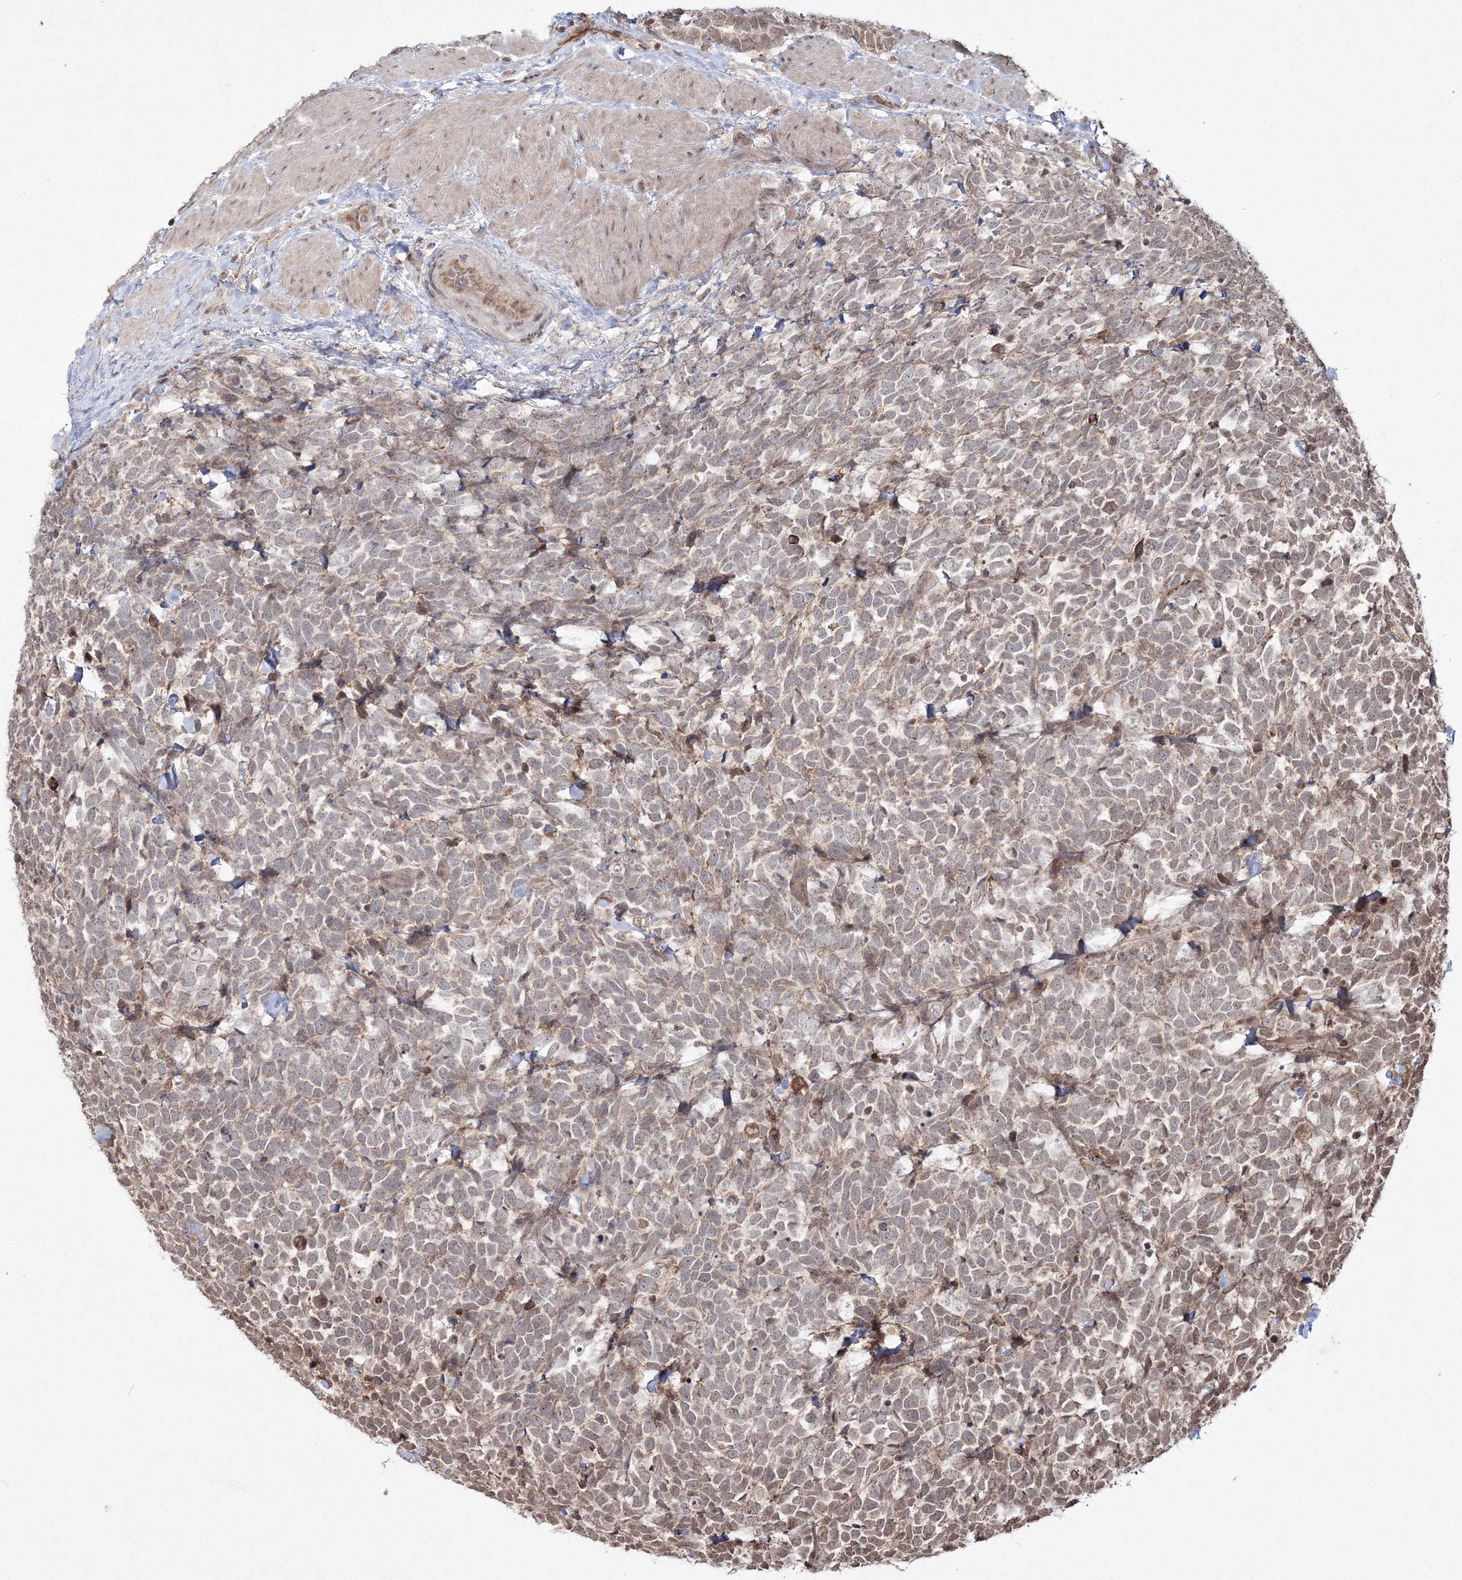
{"staining": {"intensity": "moderate", "quantity": "<25%", "location": "cytoplasmic/membranous"}, "tissue": "urothelial cancer", "cell_type": "Tumor cells", "image_type": "cancer", "snomed": [{"axis": "morphology", "description": "Urothelial carcinoma, High grade"}, {"axis": "topography", "description": "Urinary bladder"}], "caption": "Moderate cytoplasmic/membranous expression for a protein is identified in approximately <25% of tumor cells of urothelial cancer using IHC.", "gene": "PEX13", "patient": {"sex": "female", "age": 82}}